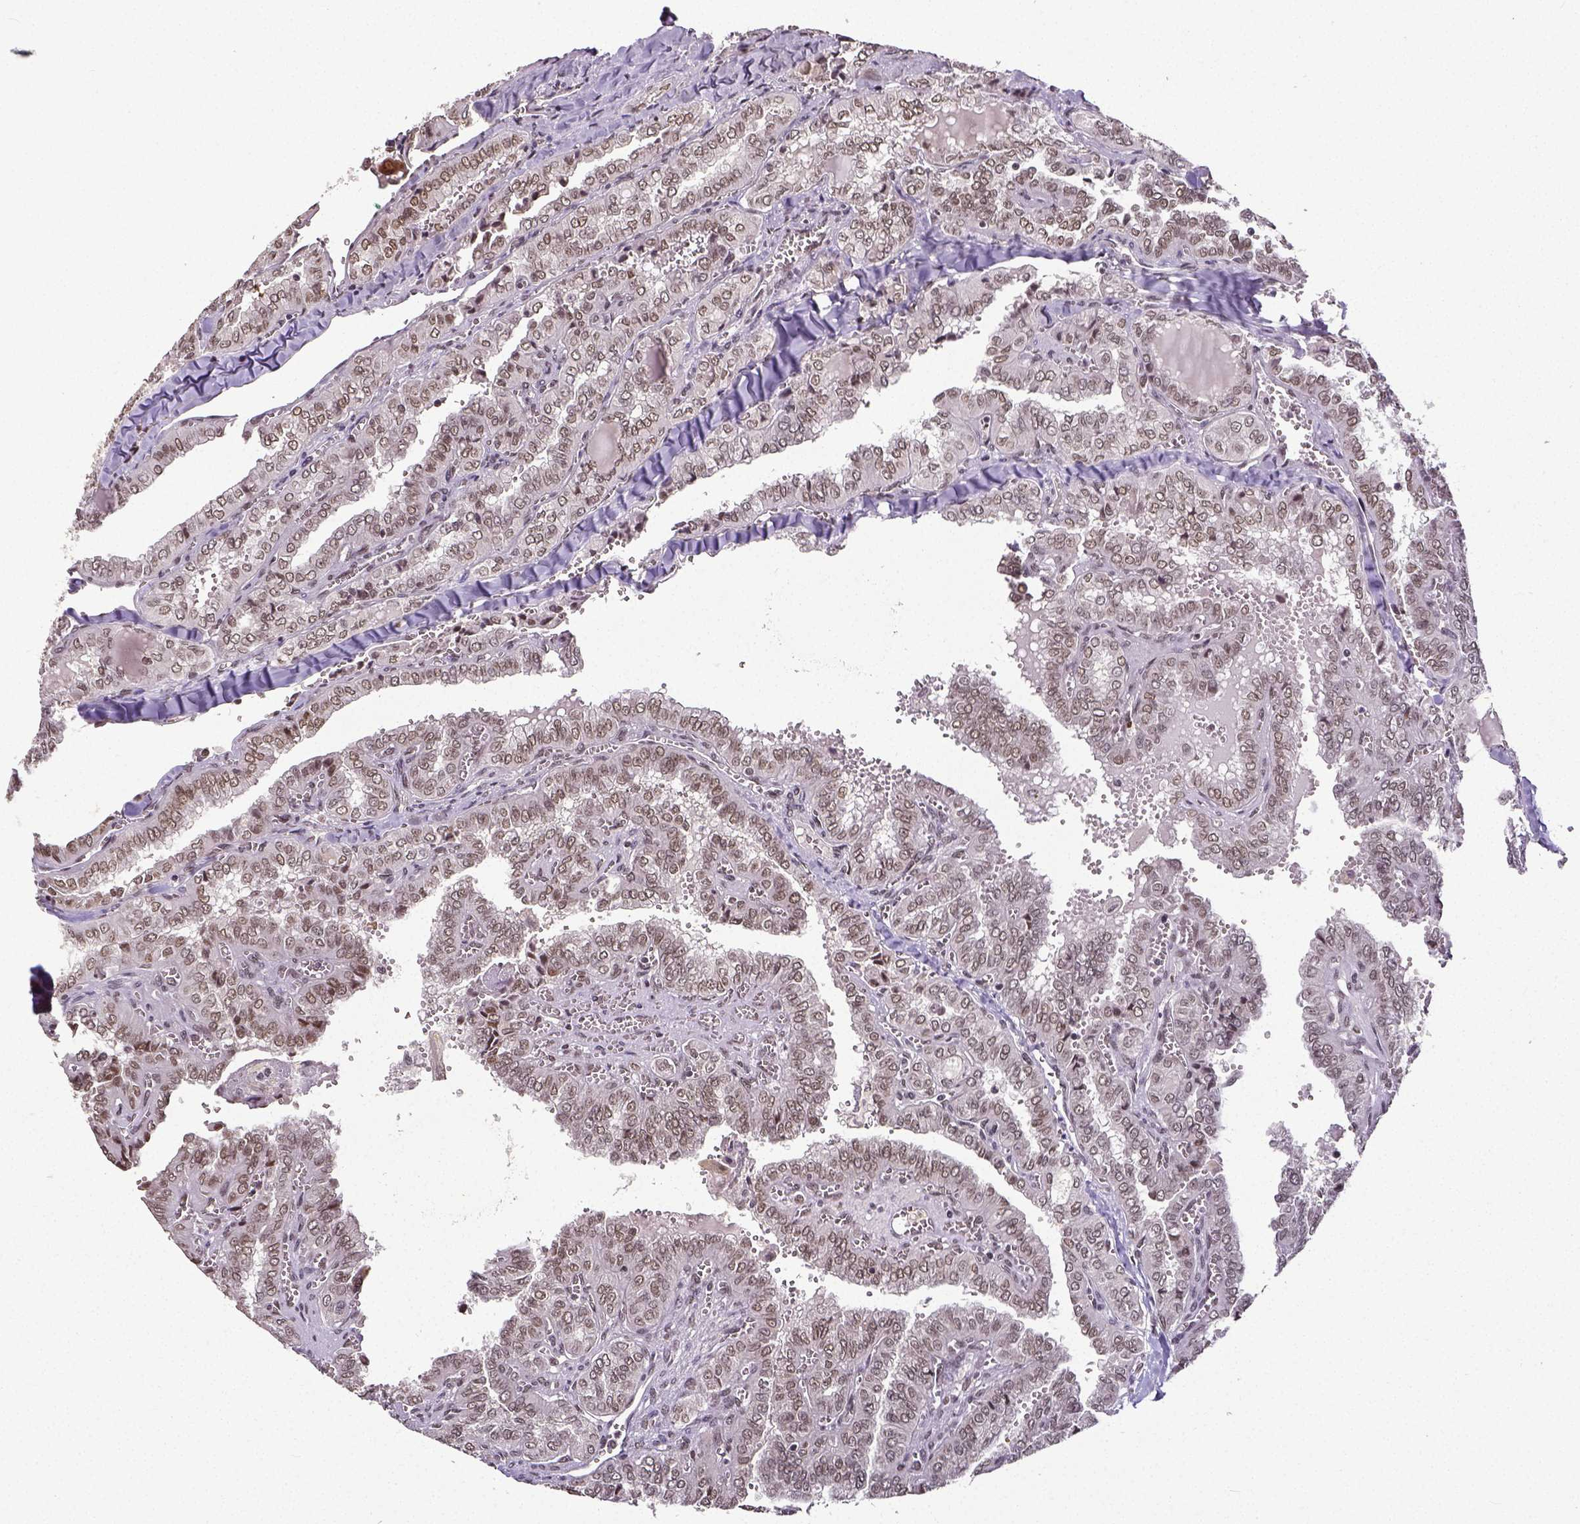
{"staining": {"intensity": "weak", "quantity": ">75%", "location": "nuclear"}, "tissue": "thyroid cancer", "cell_type": "Tumor cells", "image_type": "cancer", "snomed": [{"axis": "morphology", "description": "Papillary adenocarcinoma, NOS"}, {"axis": "topography", "description": "Thyroid gland"}], "caption": "Human thyroid cancer stained with a protein marker demonstrates weak staining in tumor cells.", "gene": "ATRX", "patient": {"sex": "female", "age": 41}}